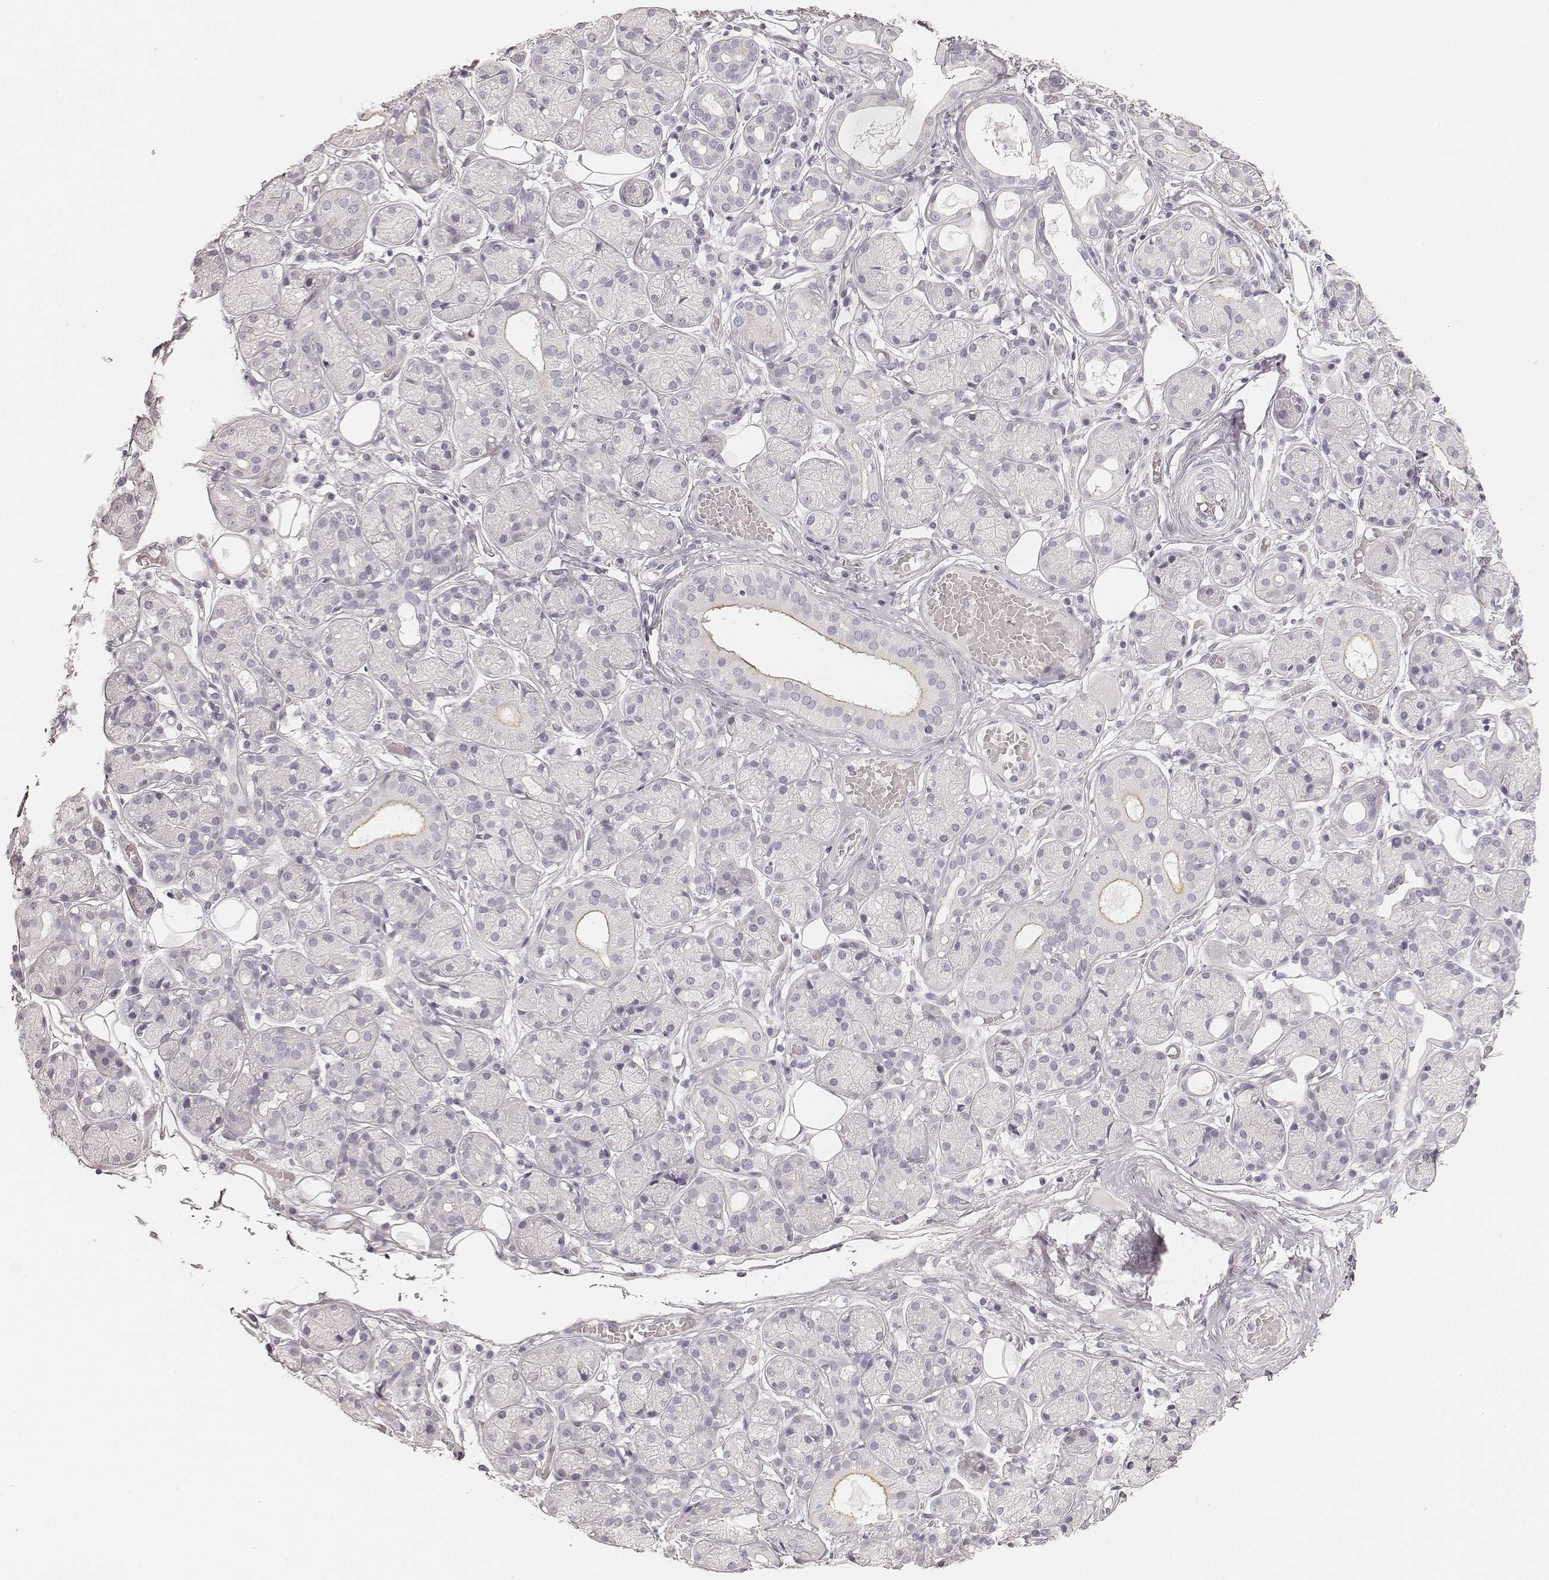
{"staining": {"intensity": "negative", "quantity": "none", "location": "none"}, "tissue": "salivary gland", "cell_type": "Glandular cells", "image_type": "normal", "snomed": [{"axis": "morphology", "description": "Normal tissue, NOS"}, {"axis": "topography", "description": "Salivary gland"}, {"axis": "topography", "description": "Peripheral nerve tissue"}], "caption": "The photomicrograph reveals no staining of glandular cells in unremarkable salivary gland. (DAB immunohistochemistry (IHC) visualized using brightfield microscopy, high magnification).", "gene": "HNF4G", "patient": {"sex": "male", "age": 71}}